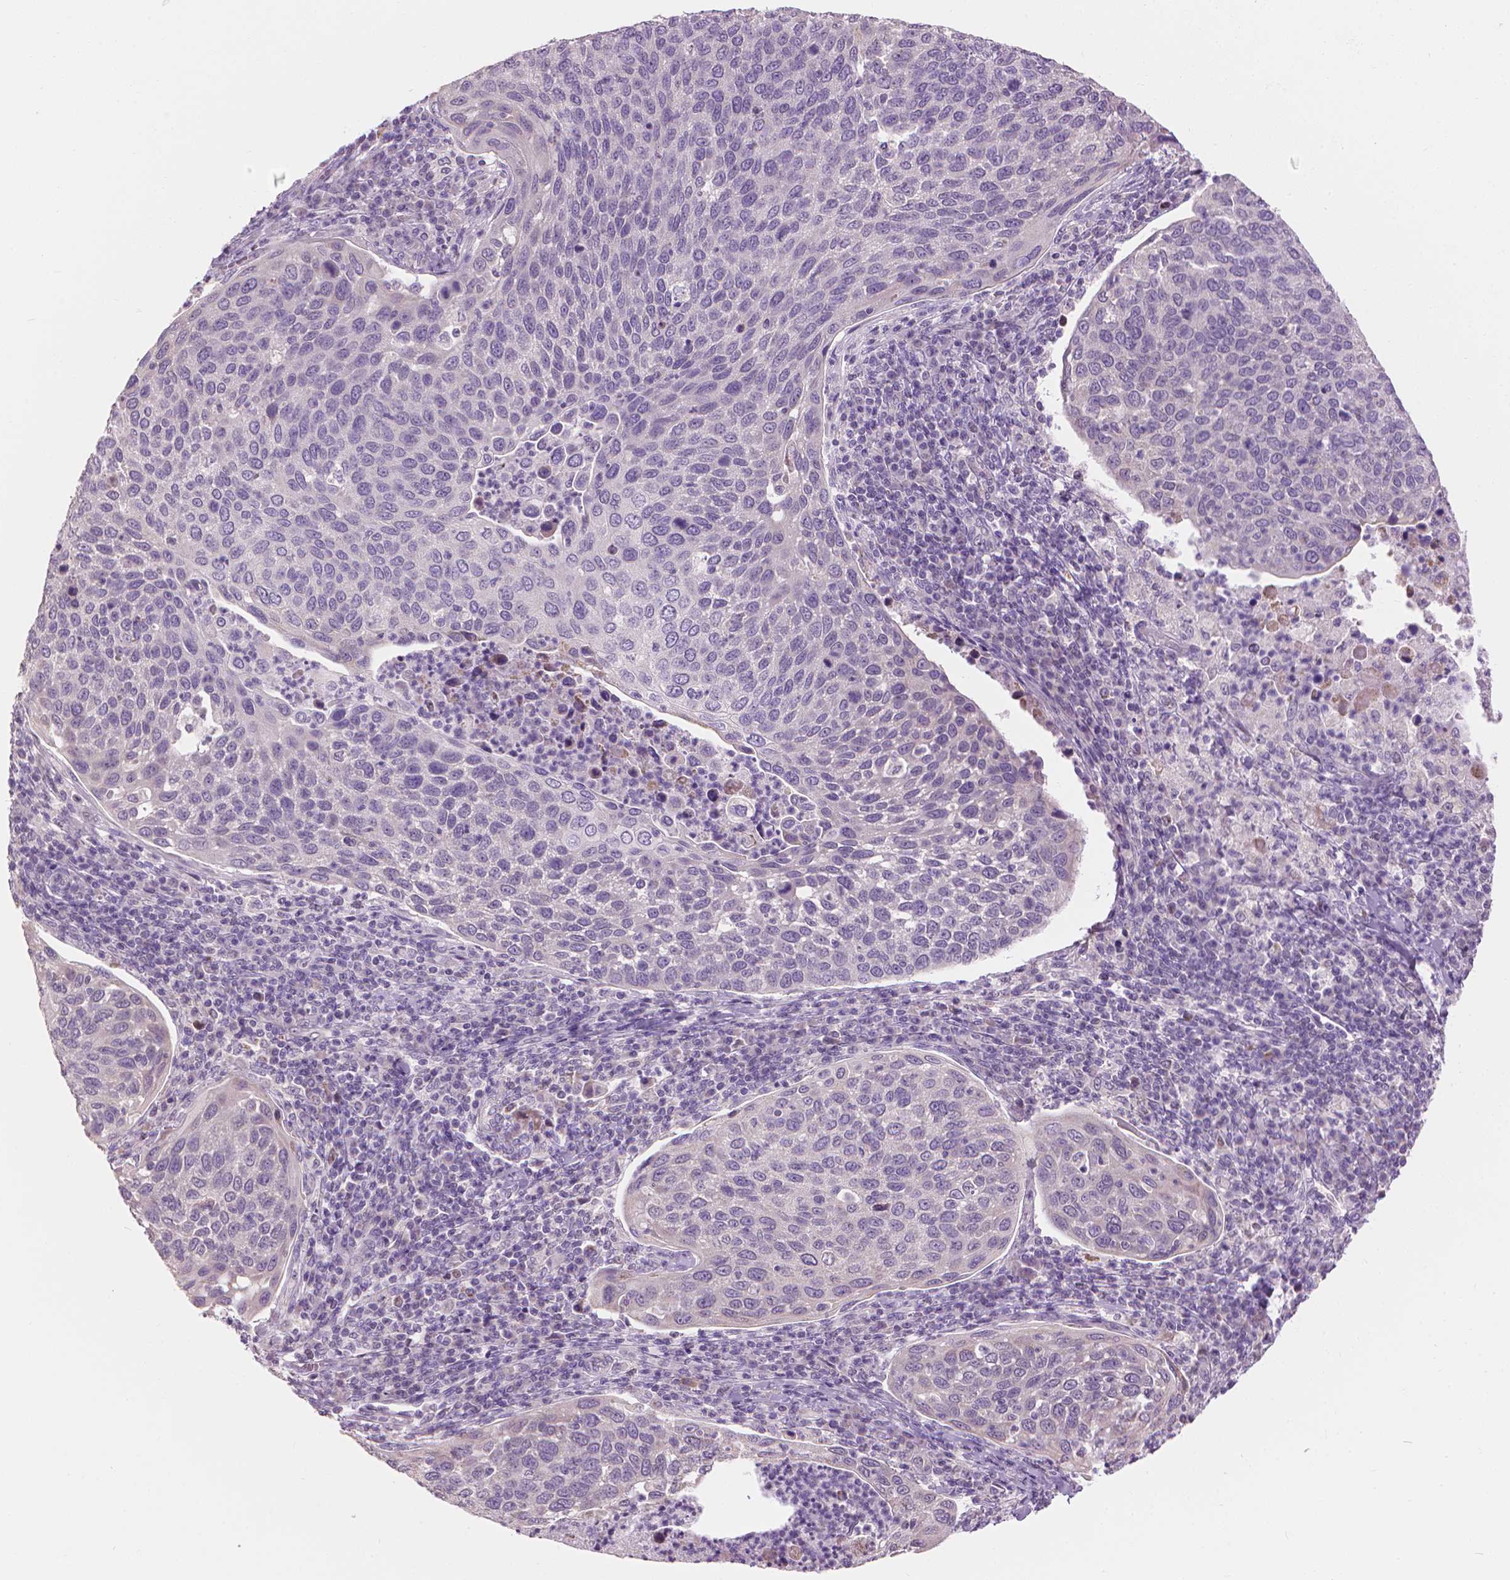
{"staining": {"intensity": "negative", "quantity": "none", "location": "none"}, "tissue": "cervical cancer", "cell_type": "Tumor cells", "image_type": "cancer", "snomed": [{"axis": "morphology", "description": "Squamous cell carcinoma, NOS"}, {"axis": "topography", "description": "Cervix"}], "caption": "Immunohistochemical staining of human cervical cancer (squamous cell carcinoma) displays no significant staining in tumor cells. Brightfield microscopy of immunohistochemistry stained with DAB (3,3'-diaminobenzidine) (brown) and hematoxylin (blue), captured at high magnification.", "gene": "CFAP126", "patient": {"sex": "female", "age": 54}}